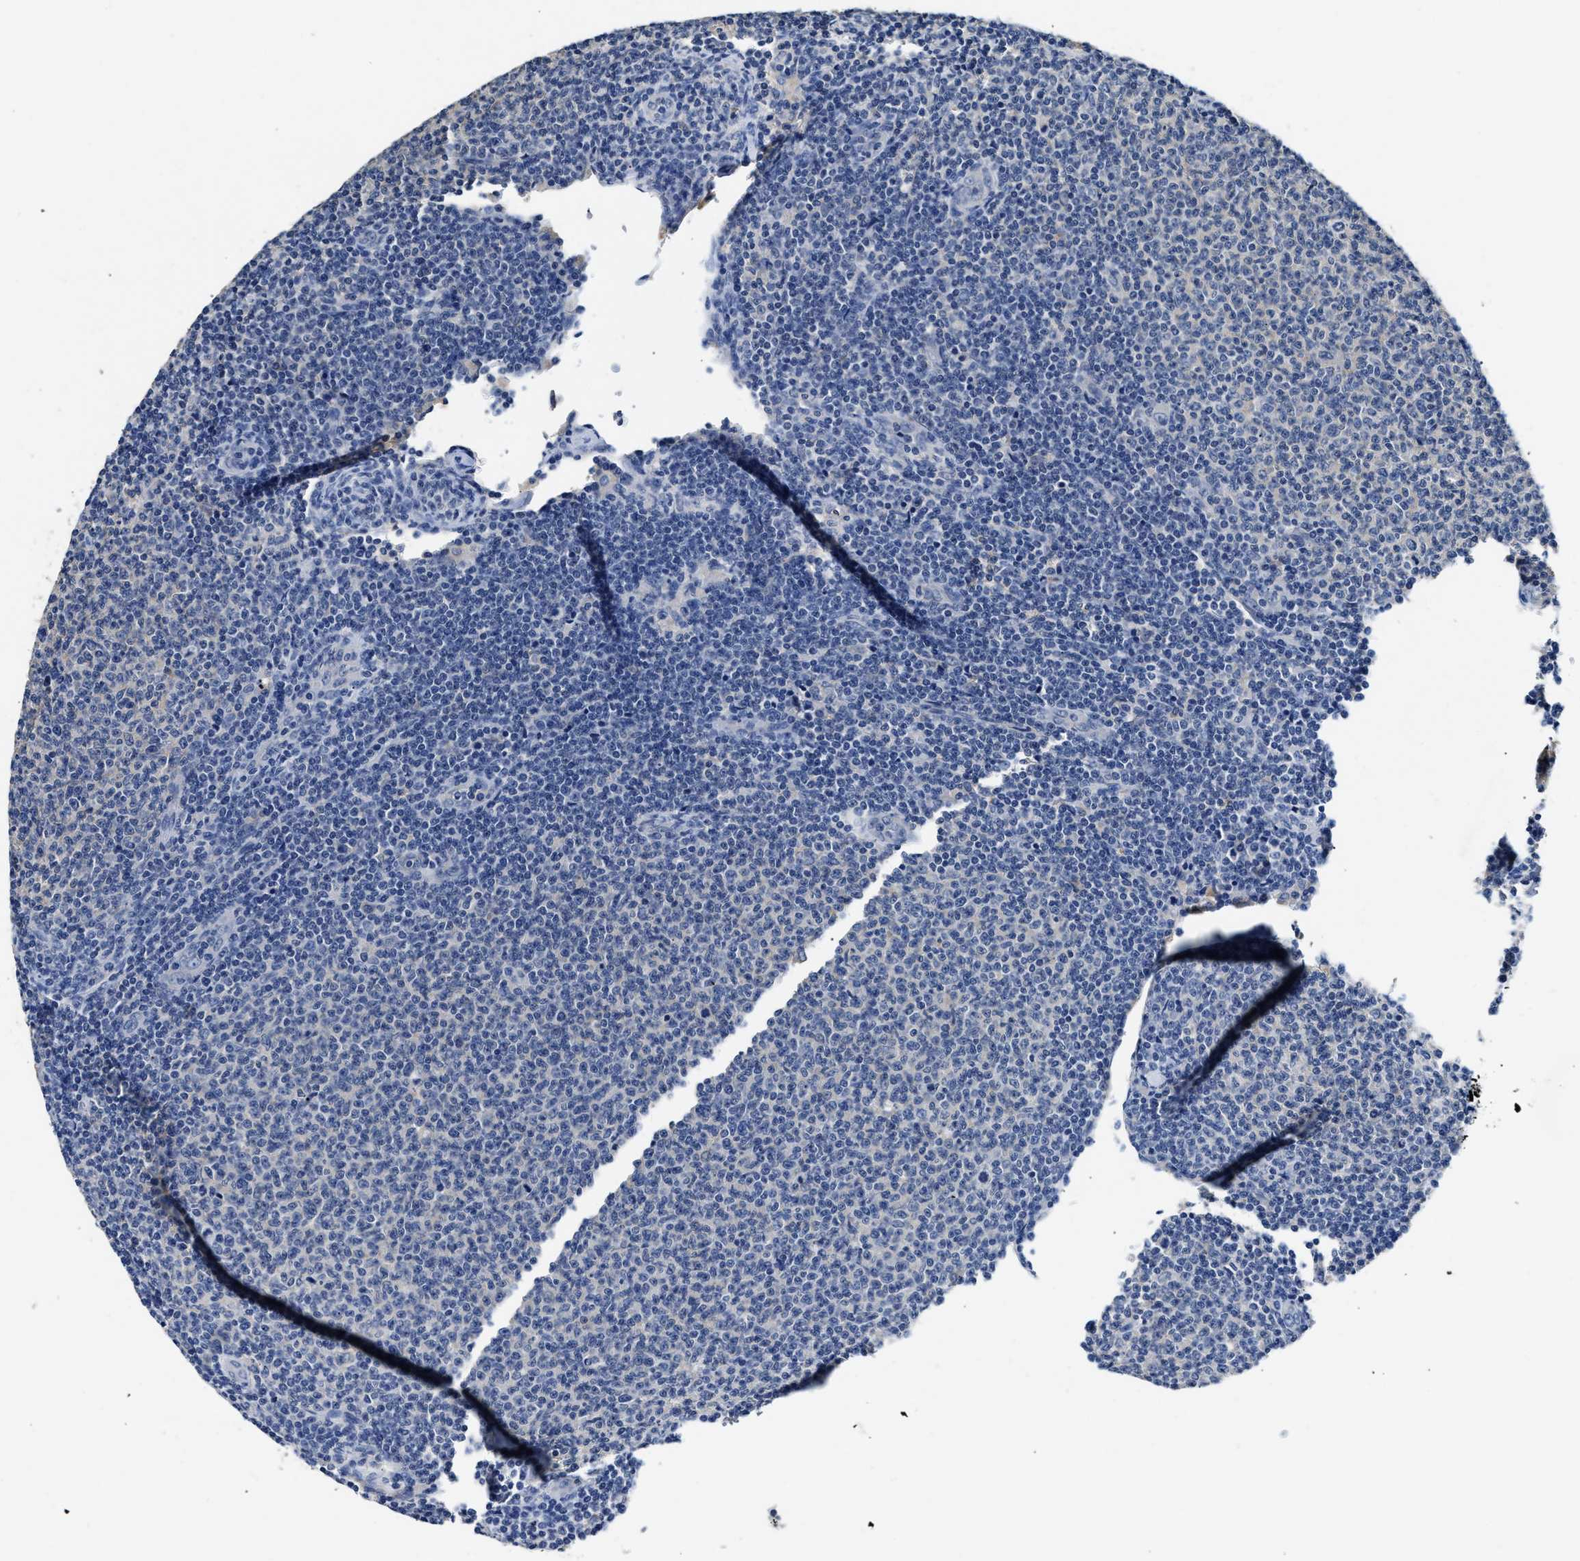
{"staining": {"intensity": "negative", "quantity": "none", "location": "none"}, "tissue": "lymphoma", "cell_type": "Tumor cells", "image_type": "cancer", "snomed": [{"axis": "morphology", "description": "Malignant lymphoma, non-Hodgkin's type, Low grade"}, {"axis": "topography", "description": "Lymph node"}], "caption": "An immunohistochemistry micrograph of lymphoma is shown. There is no staining in tumor cells of lymphoma. (Brightfield microscopy of DAB immunohistochemistry (IHC) at high magnification).", "gene": "SLCO2B1", "patient": {"sex": "male", "age": 66}}